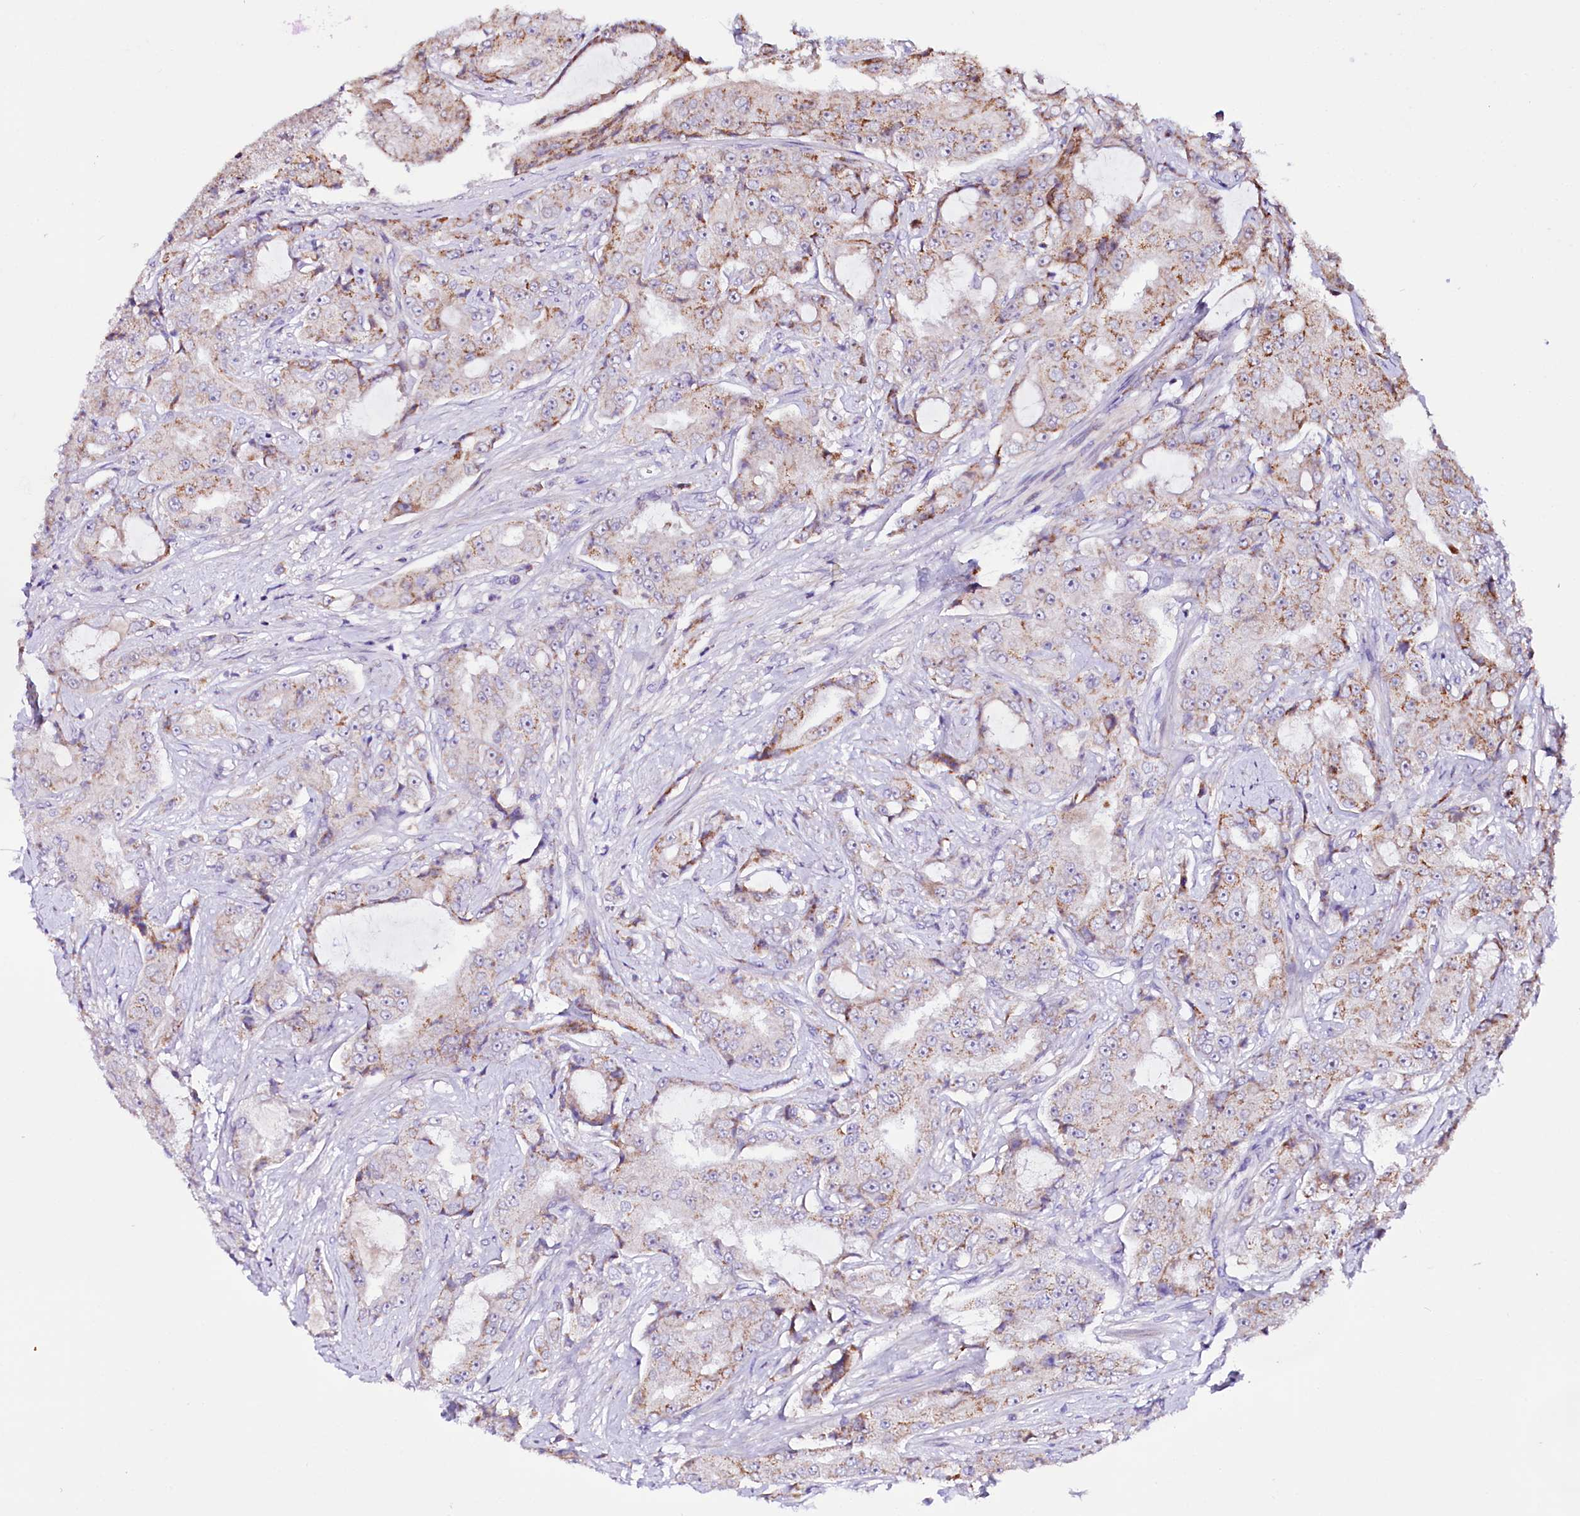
{"staining": {"intensity": "weak", "quantity": "25%-75%", "location": "cytoplasmic/membranous"}, "tissue": "prostate cancer", "cell_type": "Tumor cells", "image_type": "cancer", "snomed": [{"axis": "morphology", "description": "Adenocarcinoma, High grade"}, {"axis": "topography", "description": "Prostate"}], "caption": "An immunohistochemistry image of tumor tissue is shown. Protein staining in brown highlights weak cytoplasmic/membranous positivity in prostate high-grade adenocarcinoma within tumor cells.", "gene": "ST7", "patient": {"sex": "male", "age": 73}}